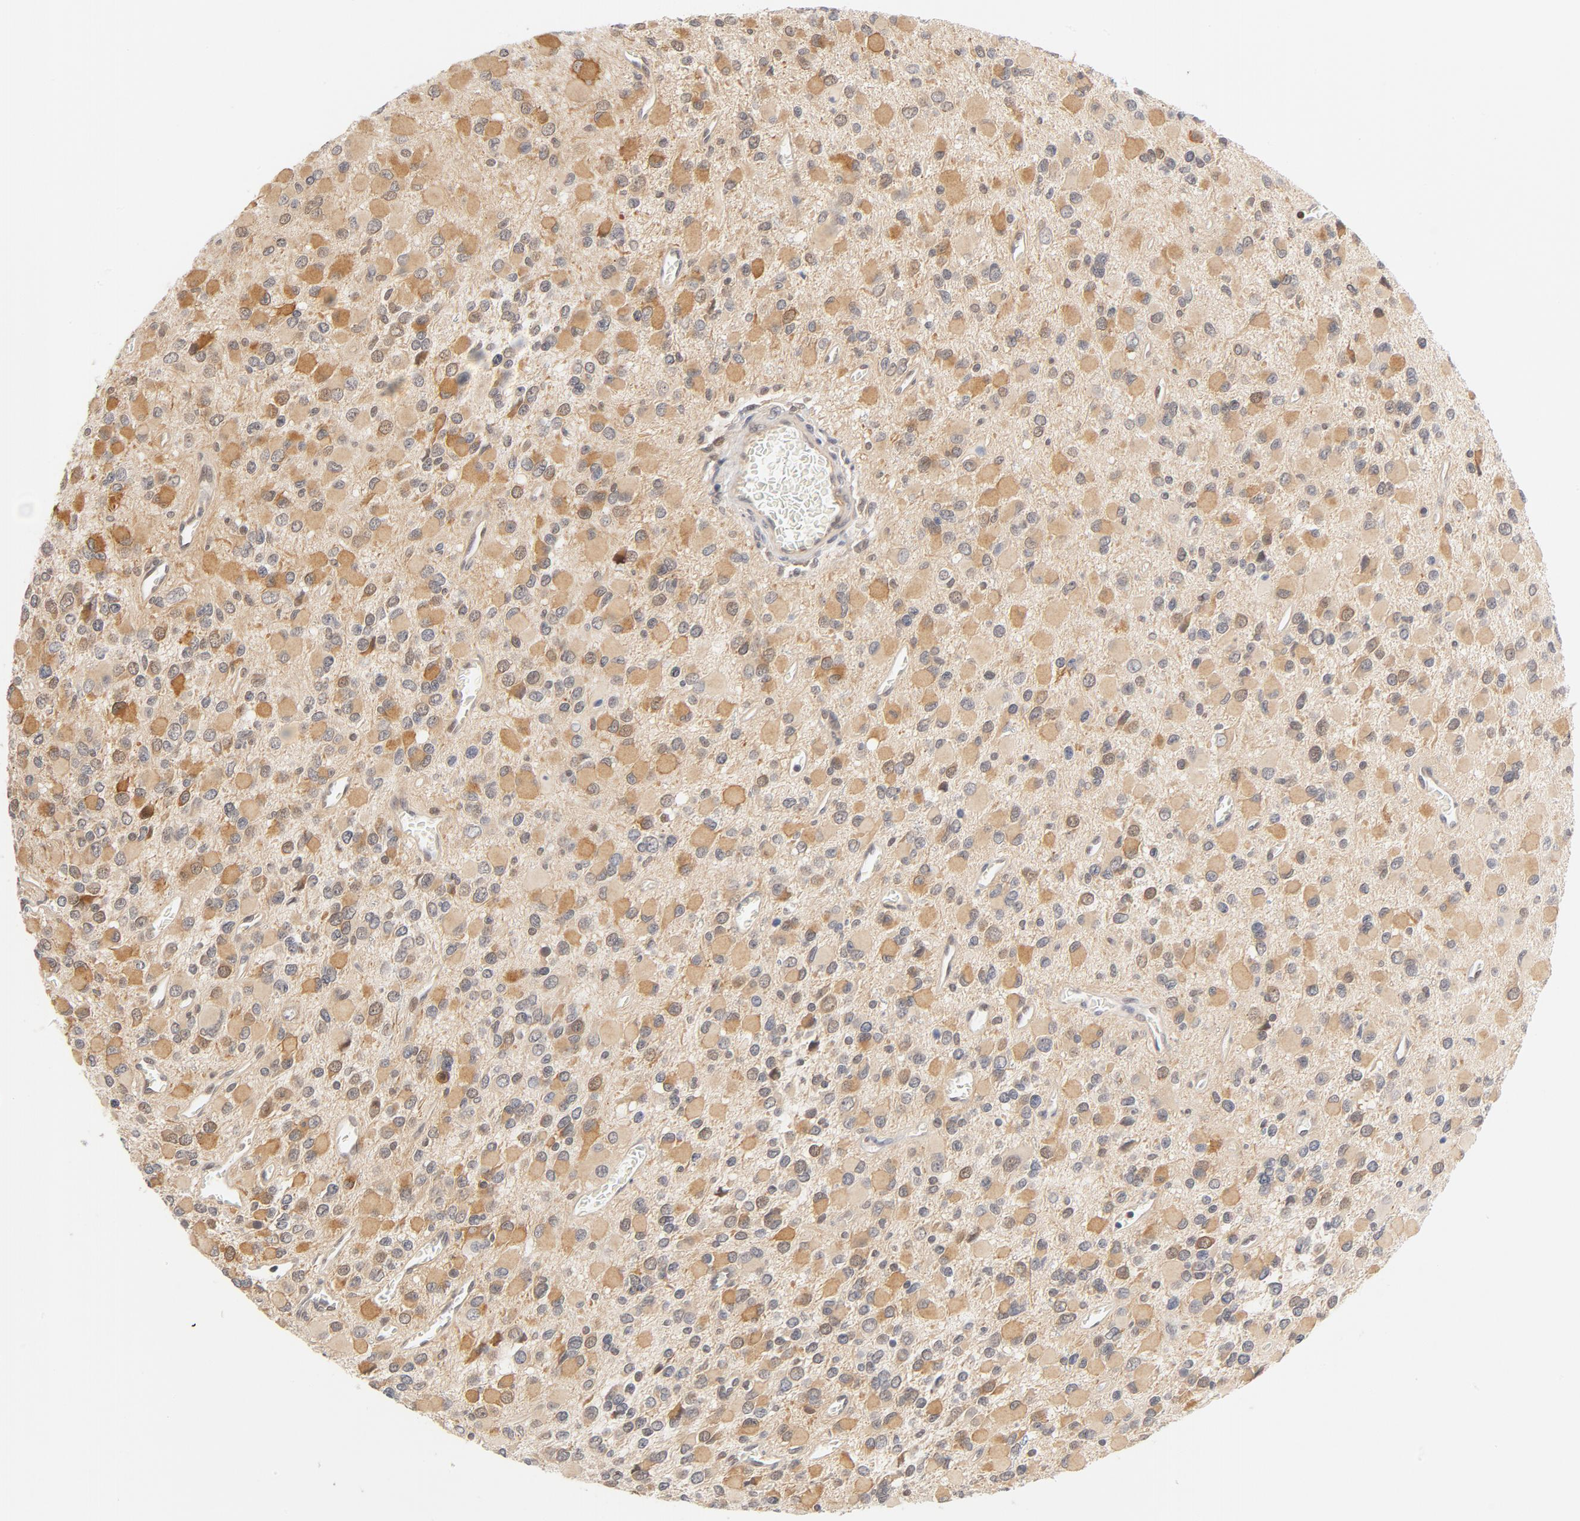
{"staining": {"intensity": "moderate", "quantity": "25%-75%", "location": "cytoplasmic/membranous"}, "tissue": "glioma", "cell_type": "Tumor cells", "image_type": "cancer", "snomed": [{"axis": "morphology", "description": "Glioma, malignant, Low grade"}, {"axis": "topography", "description": "Brain"}], "caption": "Protein expression analysis of human malignant glioma (low-grade) reveals moderate cytoplasmic/membranous positivity in approximately 25%-75% of tumor cells.", "gene": "EIF4E", "patient": {"sex": "male", "age": 42}}